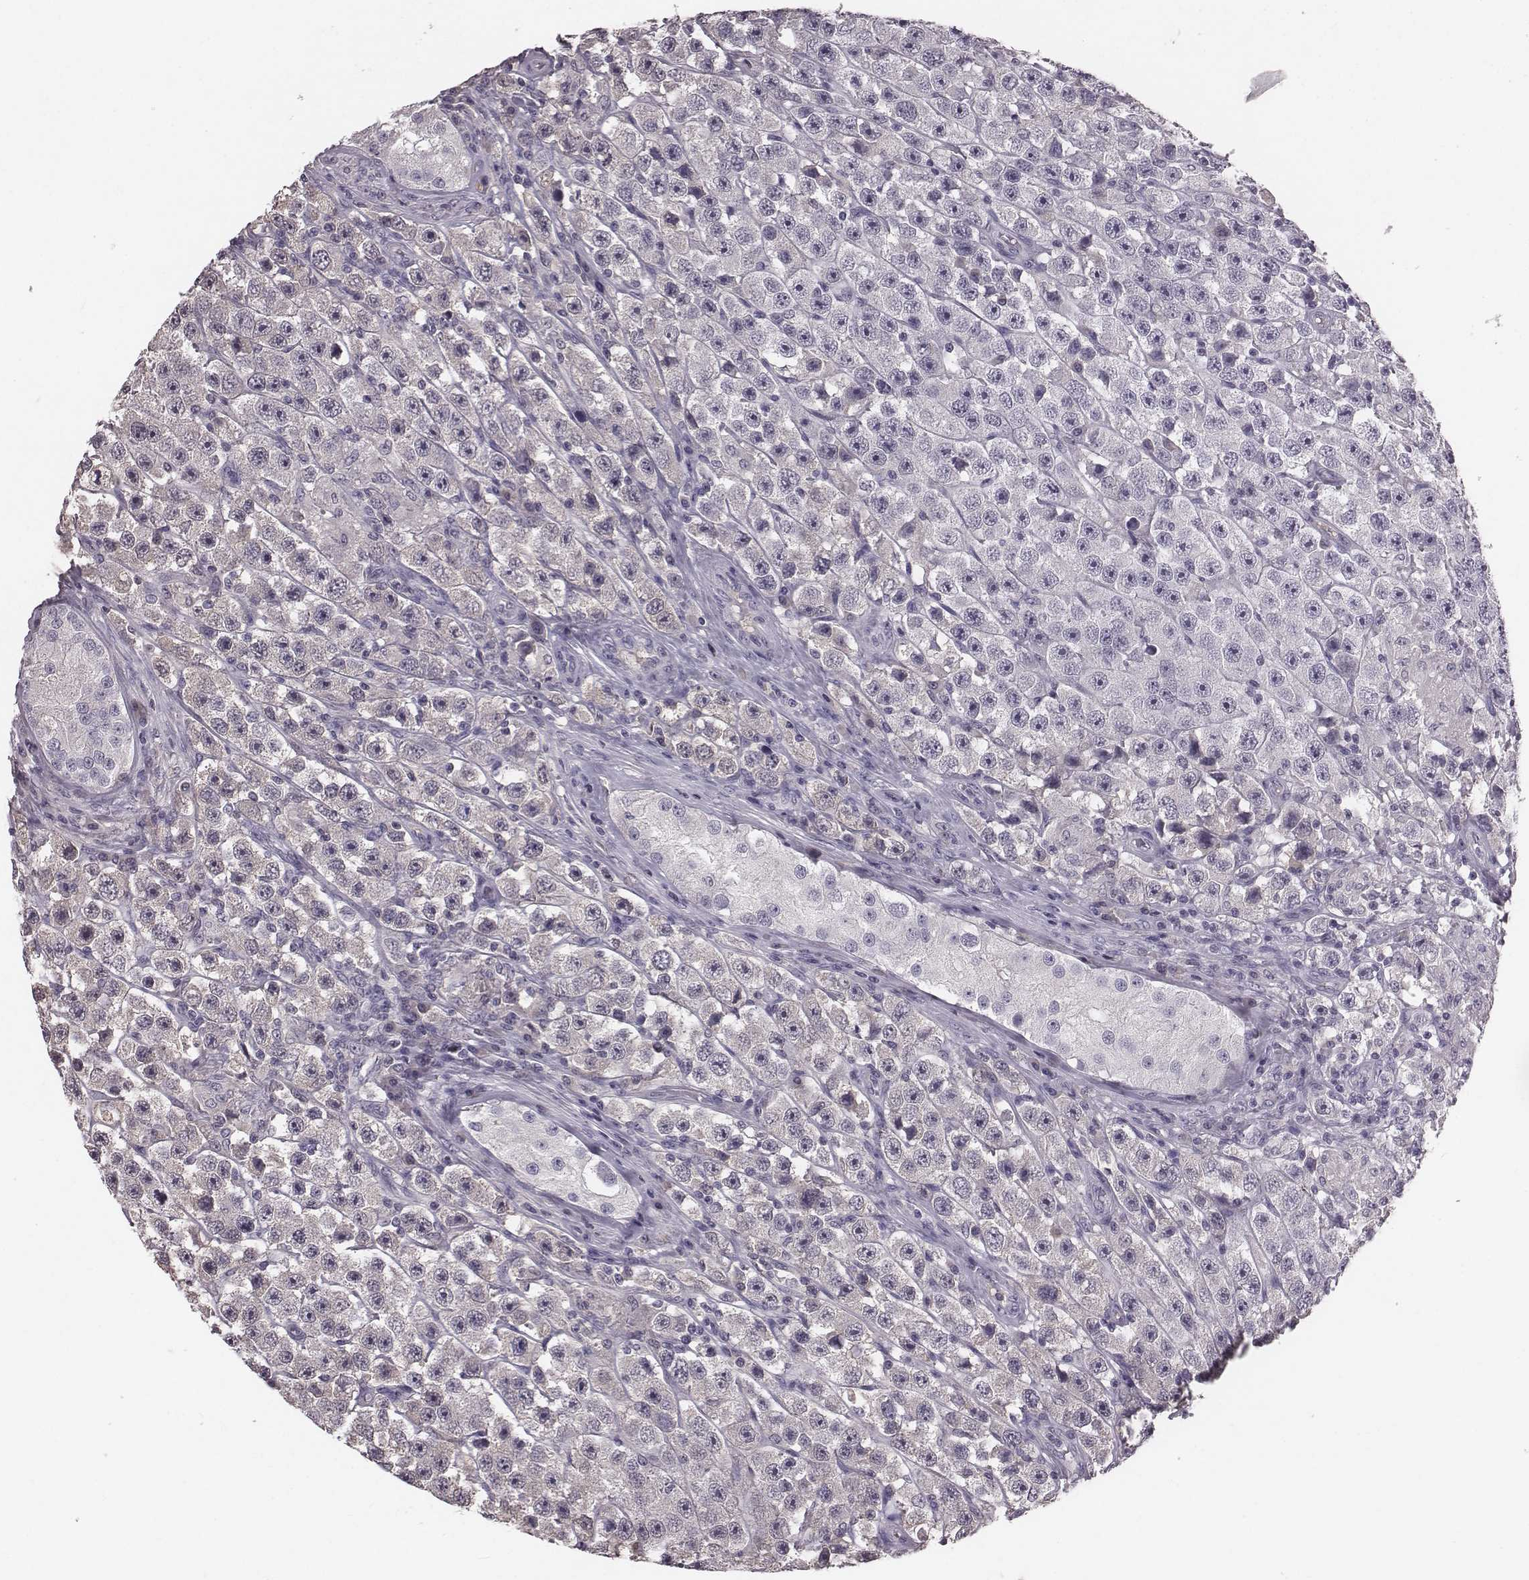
{"staining": {"intensity": "negative", "quantity": "none", "location": "none"}, "tissue": "testis cancer", "cell_type": "Tumor cells", "image_type": "cancer", "snomed": [{"axis": "morphology", "description": "Seminoma, NOS"}, {"axis": "topography", "description": "Testis"}], "caption": "A photomicrograph of human testis seminoma is negative for staining in tumor cells.", "gene": "SMIM24", "patient": {"sex": "male", "age": 45}}